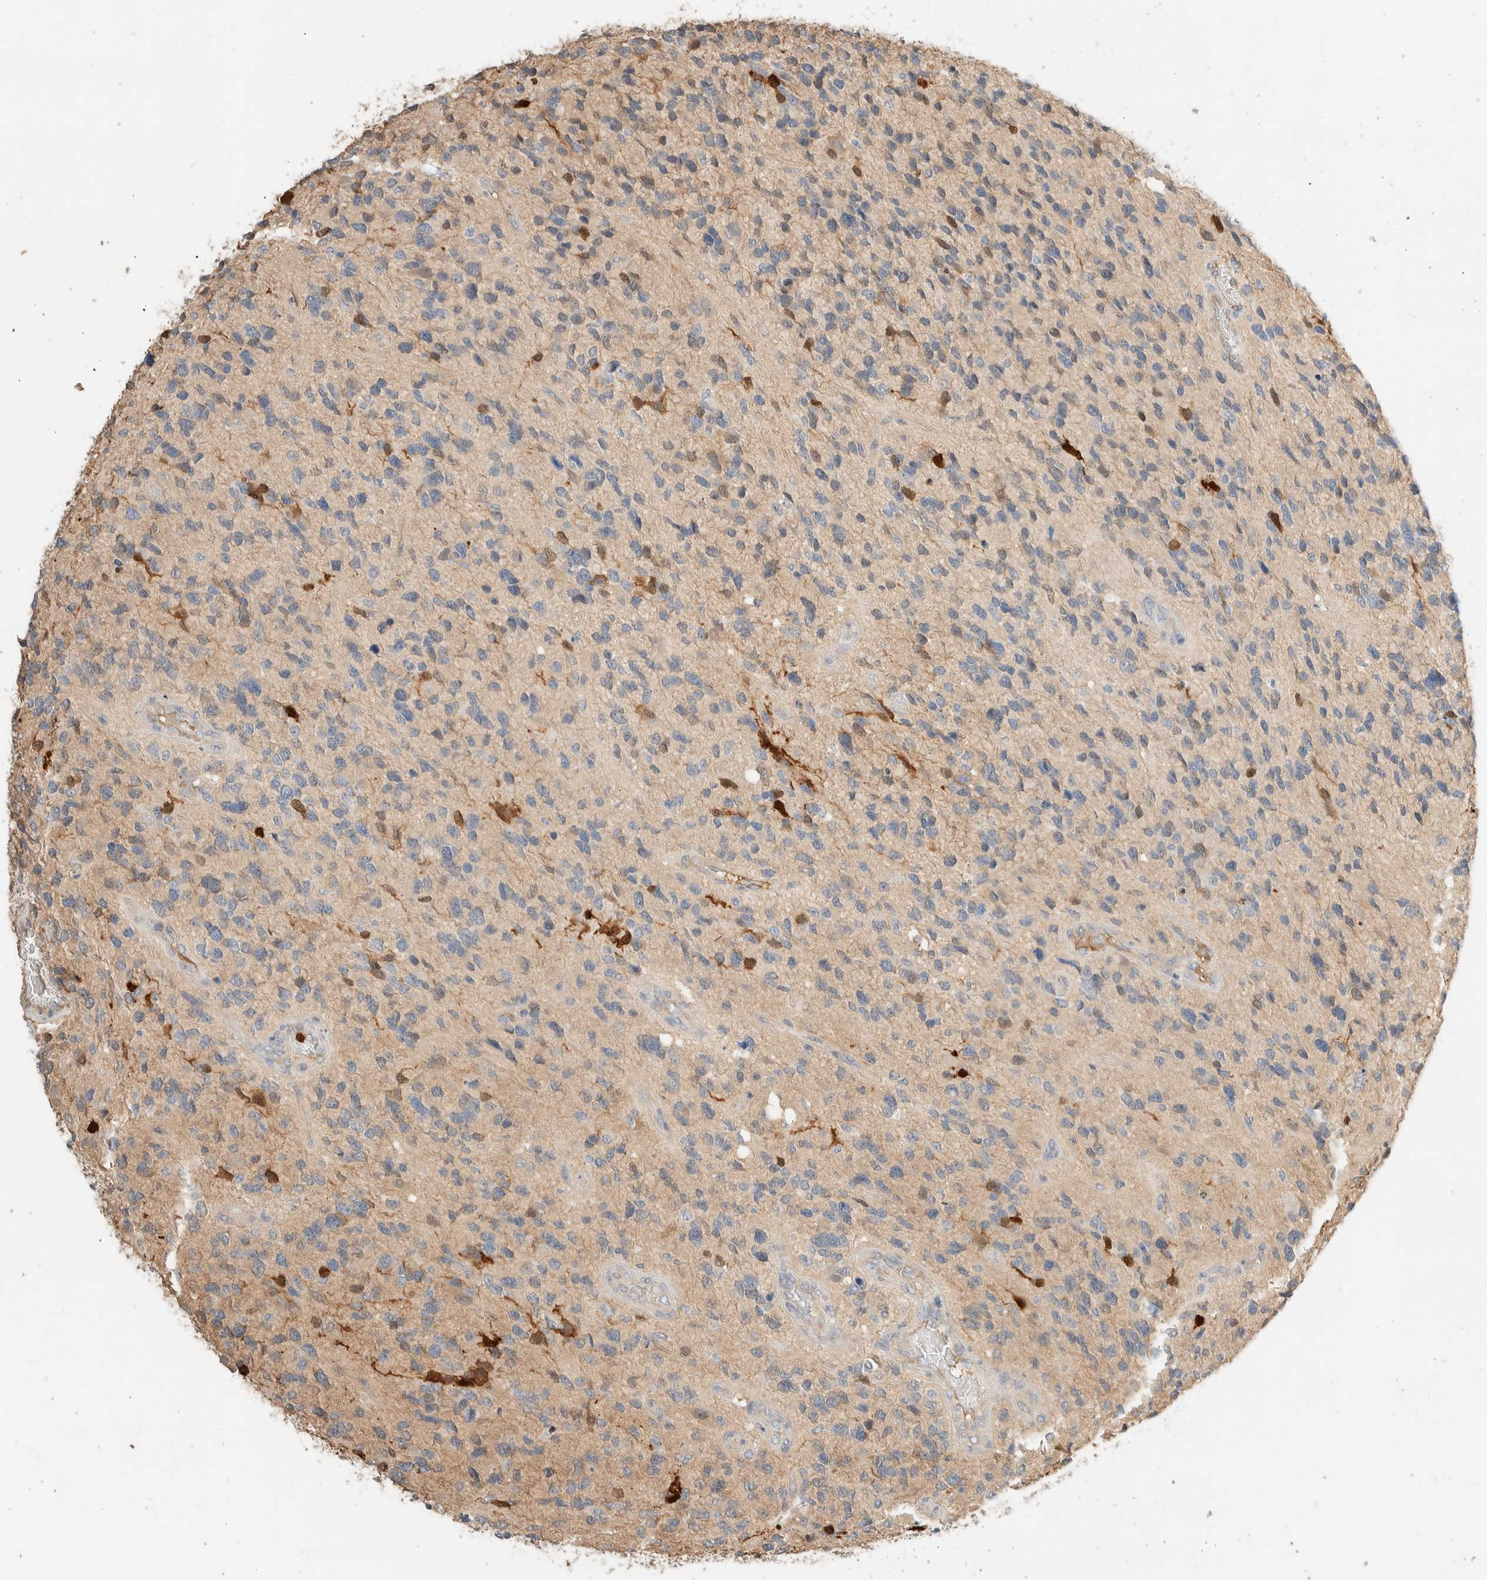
{"staining": {"intensity": "negative", "quantity": "none", "location": "none"}, "tissue": "glioma", "cell_type": "Tumor cells", "image_type": "cancer", "snomed": [{"axis": "morphology", "description": "Glioma, malignant, High grade"}, {"axis": "topography", "description": "Brain"}], "caption": "Tumor cells are negative for brown protein staining in glioma.", "gene": "SETD4", "patient": {"sex": "female", "age": 58}}